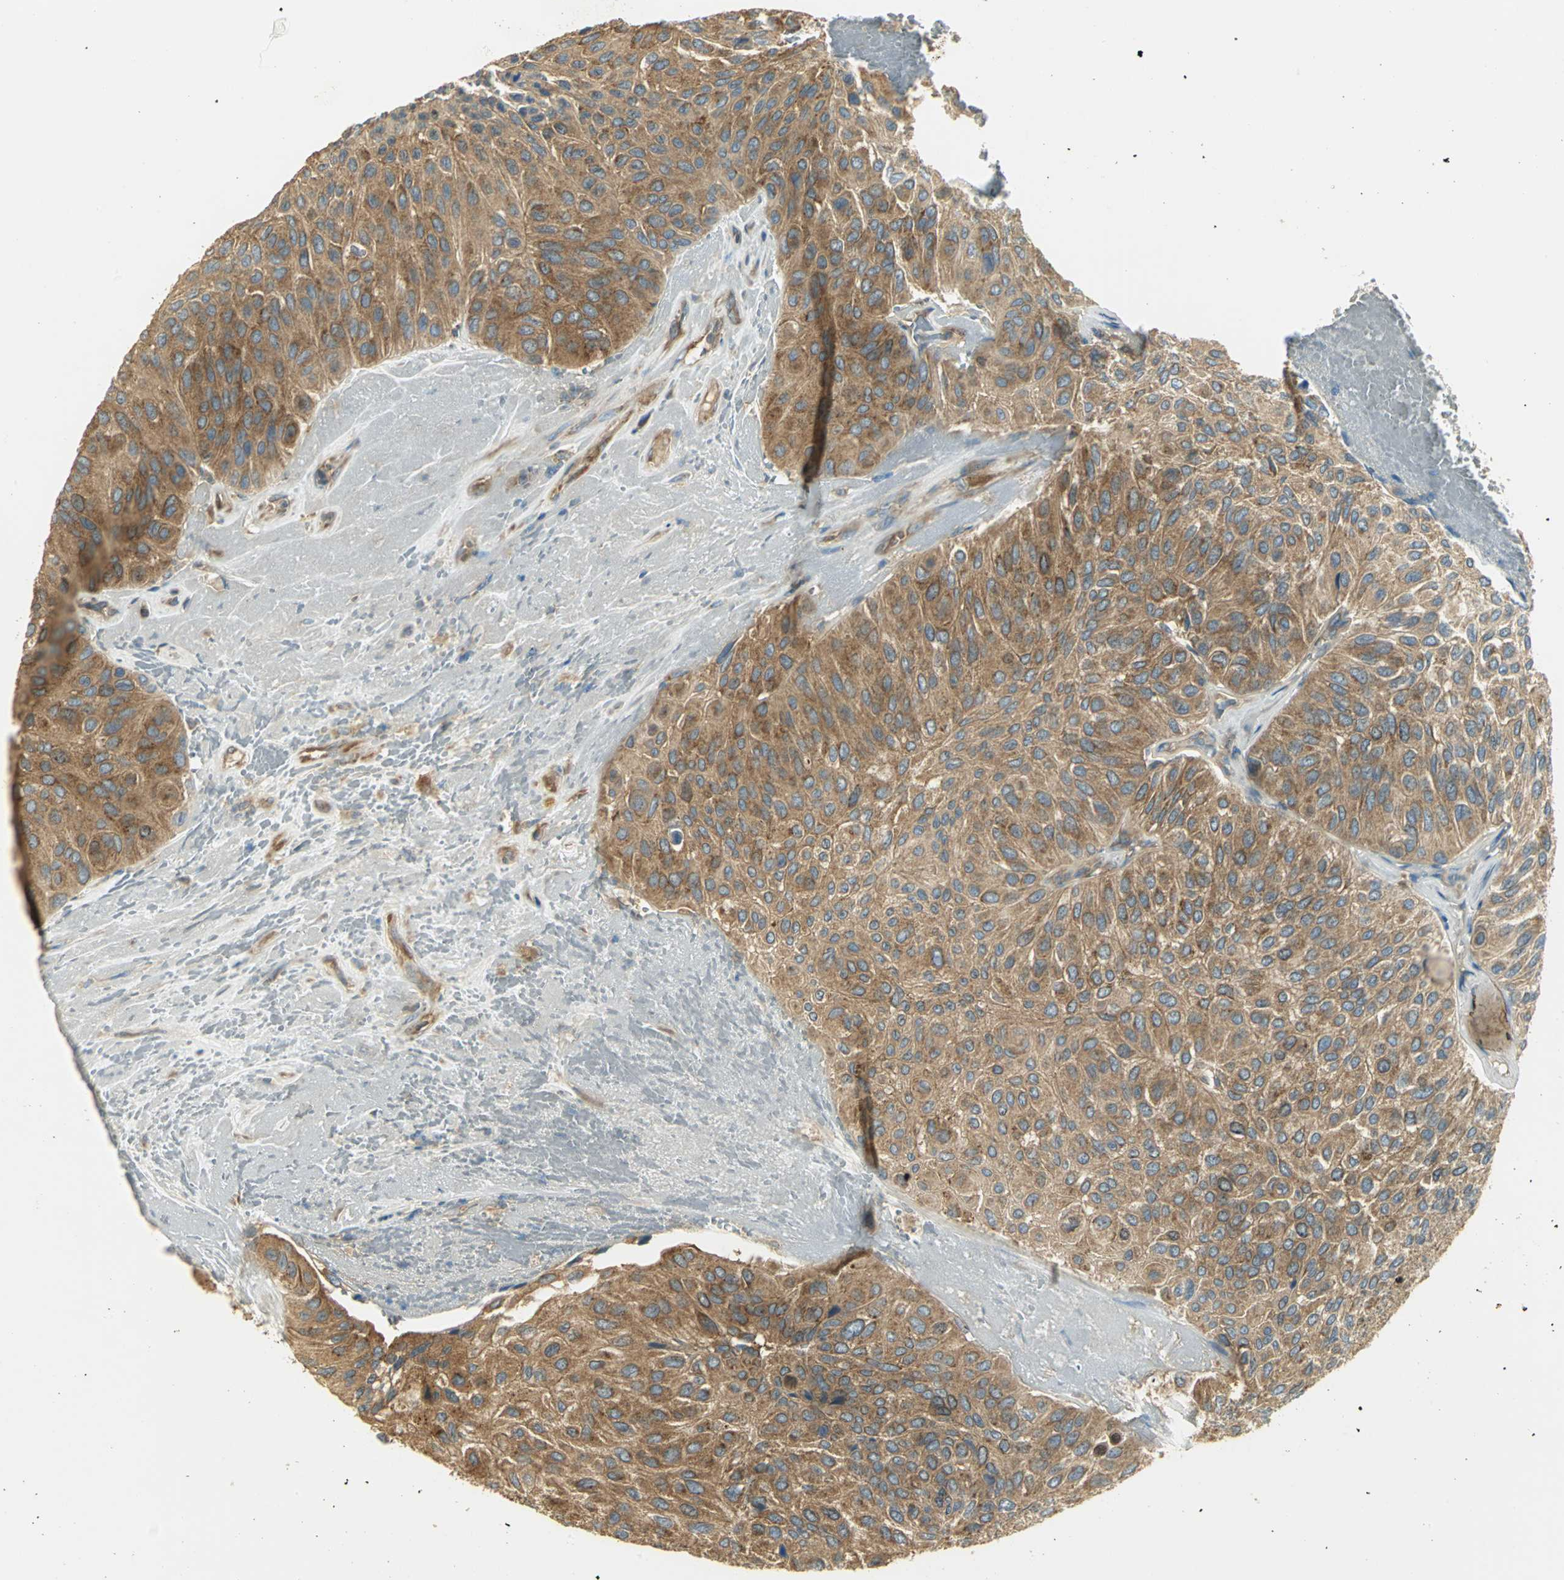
{"staining": {"intensity": "moderate", "quantity": ">75%", "location": "cytoplasmic/membranous"}, "tissue": "urothelial cancer", "cell_type": "Tumor cells", "image_type": "cancer", "snomed": [{"axis": "morphology", "description": "Urothelial carcinoma, High grade"}, {"axis": "topography", "description": "Urinary bladder"}], "caption": "There is medium levels of moderate cytoplasmic/membranous staining in tumor cells of urothelial cancer, as demonstrated by immunohistochemical staining (brown color).", "gene": "RARS1", "patient": {"sex": "male", "age": 66}}